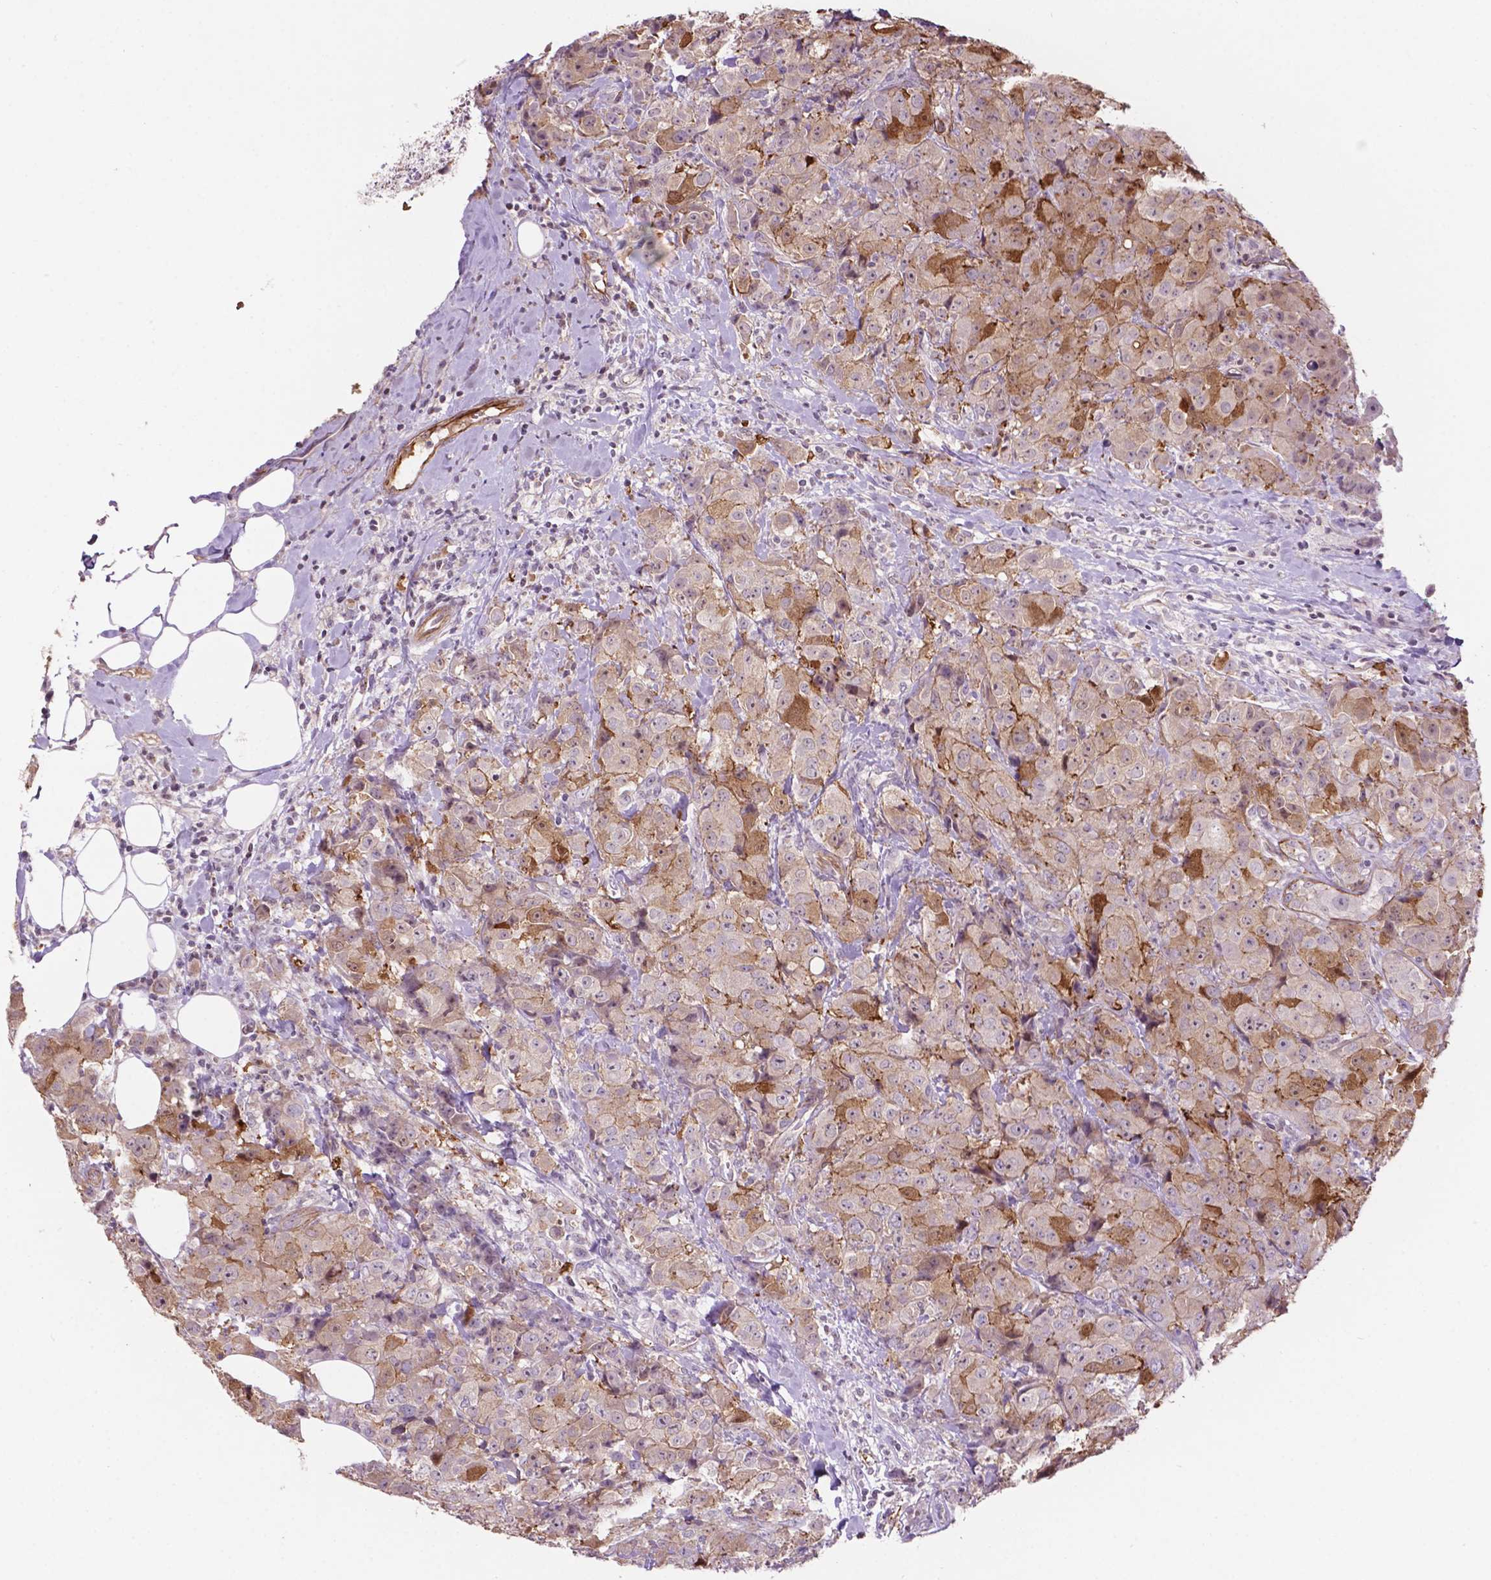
{"staining": {"intensity": "weak", "quantity": "25%-75%", "location": "cytoplasmic/membranous"}, "tissue": "breast cancer", "cell_type": "Tumor cells", "image_type": "cancer", "snomed": [{"axis": "morphology", "description": "Normal tissue, NOS"}, {"axis": "morphology", "description": "Duct carcinoma"}, {"axis": "topography", "description": "Breast"}], "caption": "Invasive ductal carcinoma (breast) tissue demonstrates weak cytoplasmic/membranous expression in about 25%-75% of tumor cells", "gene": "ARL5C", "patient": {"sex": "female", "age": 43}}